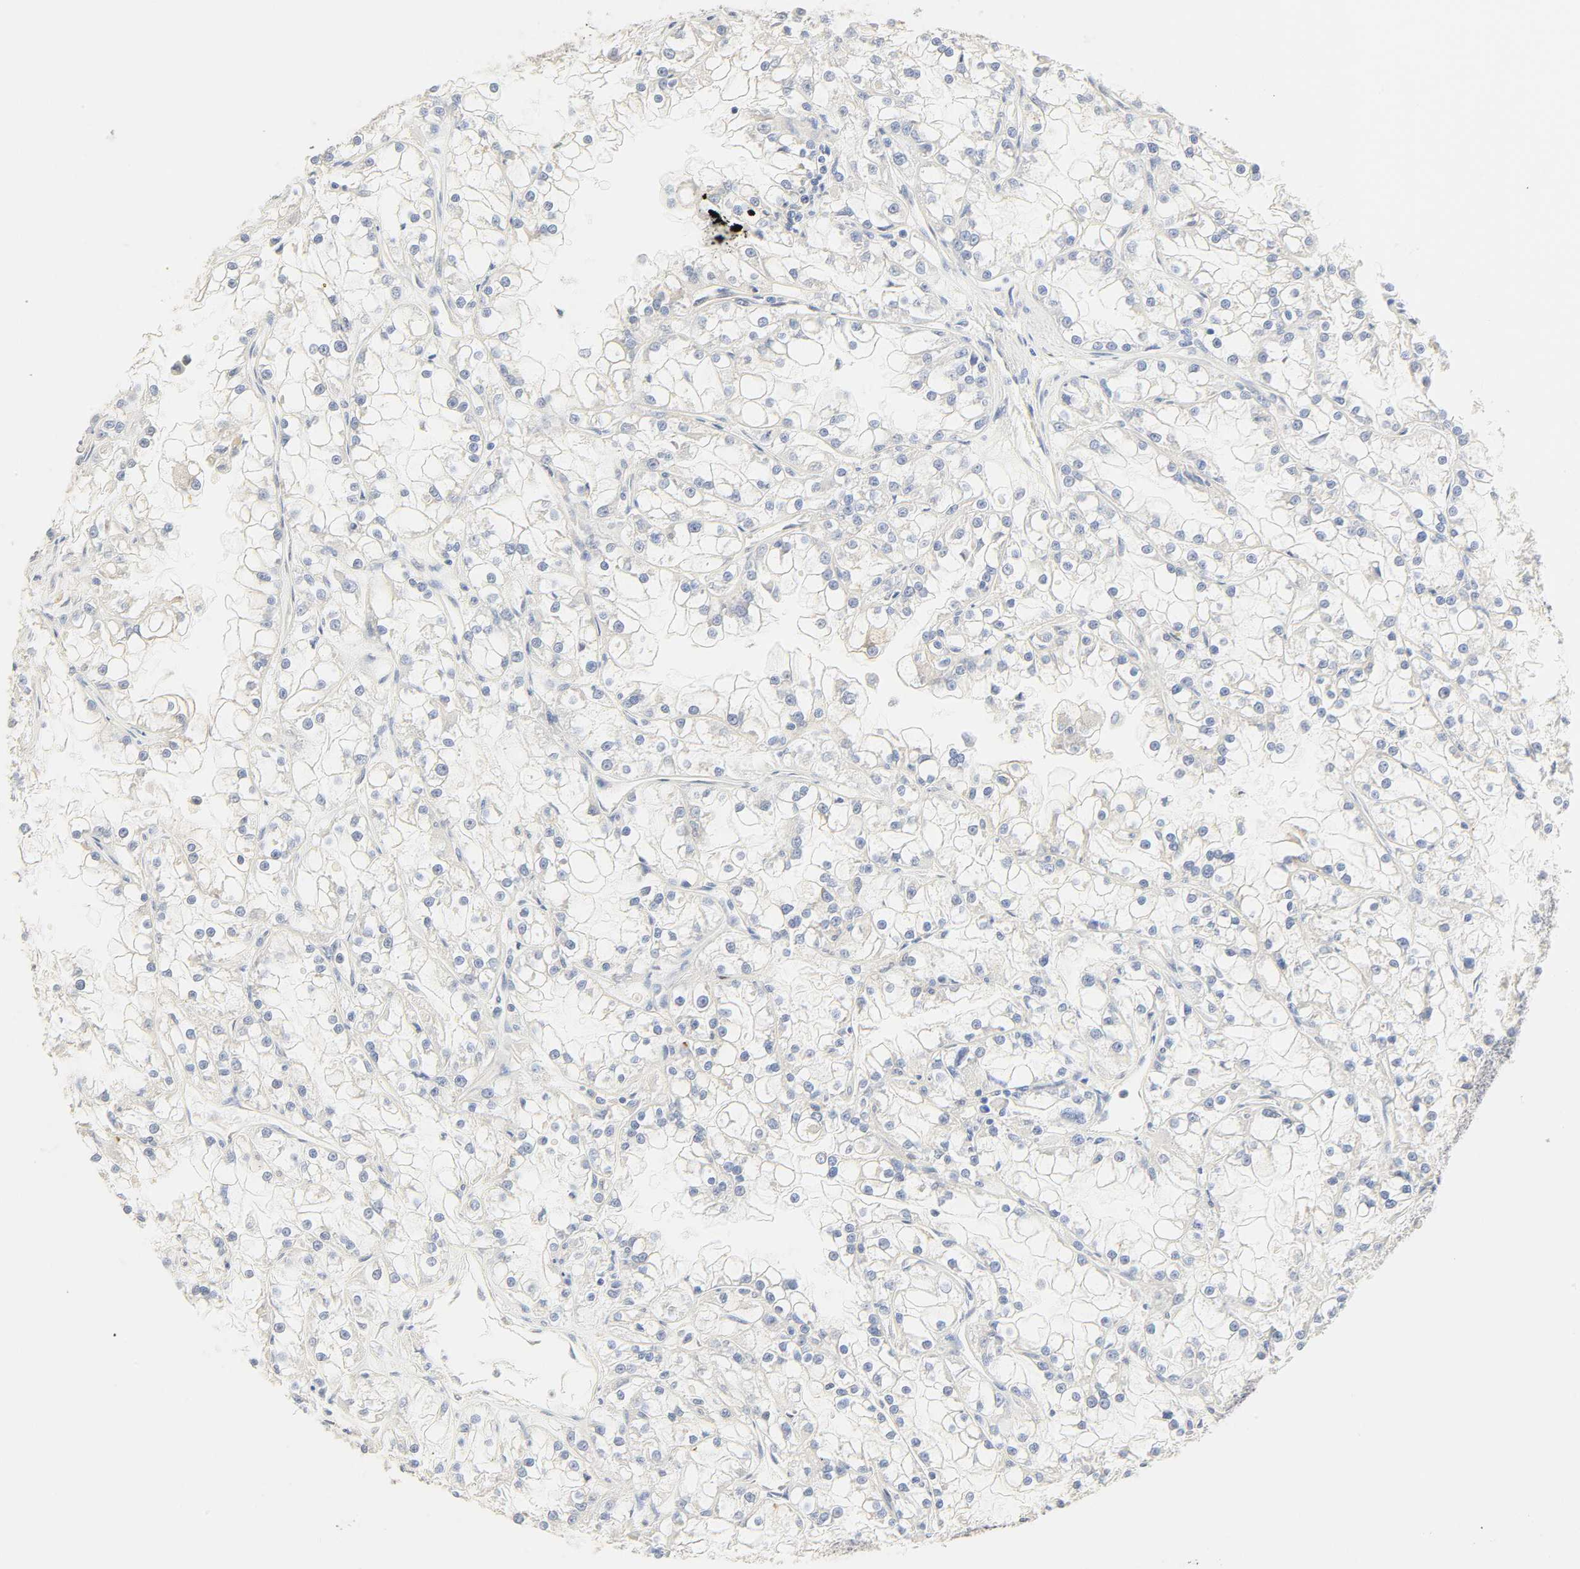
{"staining": {"intensity": "negative", "quantity": "none", "location": "none"}, "tissue": "renal cancer", "cell_type": "Tumor cells", "image_type": "cancer", "snomed": [{"axis": "morphology", "description": "Adenocarcinoma, NOS"}, {"axis": "topography", "description": "Kidney"}], "caption": "The IHC photomicrograph has no significant staining in tumor cells of renal adenocarcinoma tissue.", "gene": "BORCS8-MEF2B", "patient": {"sex": "female", "age": 52}}